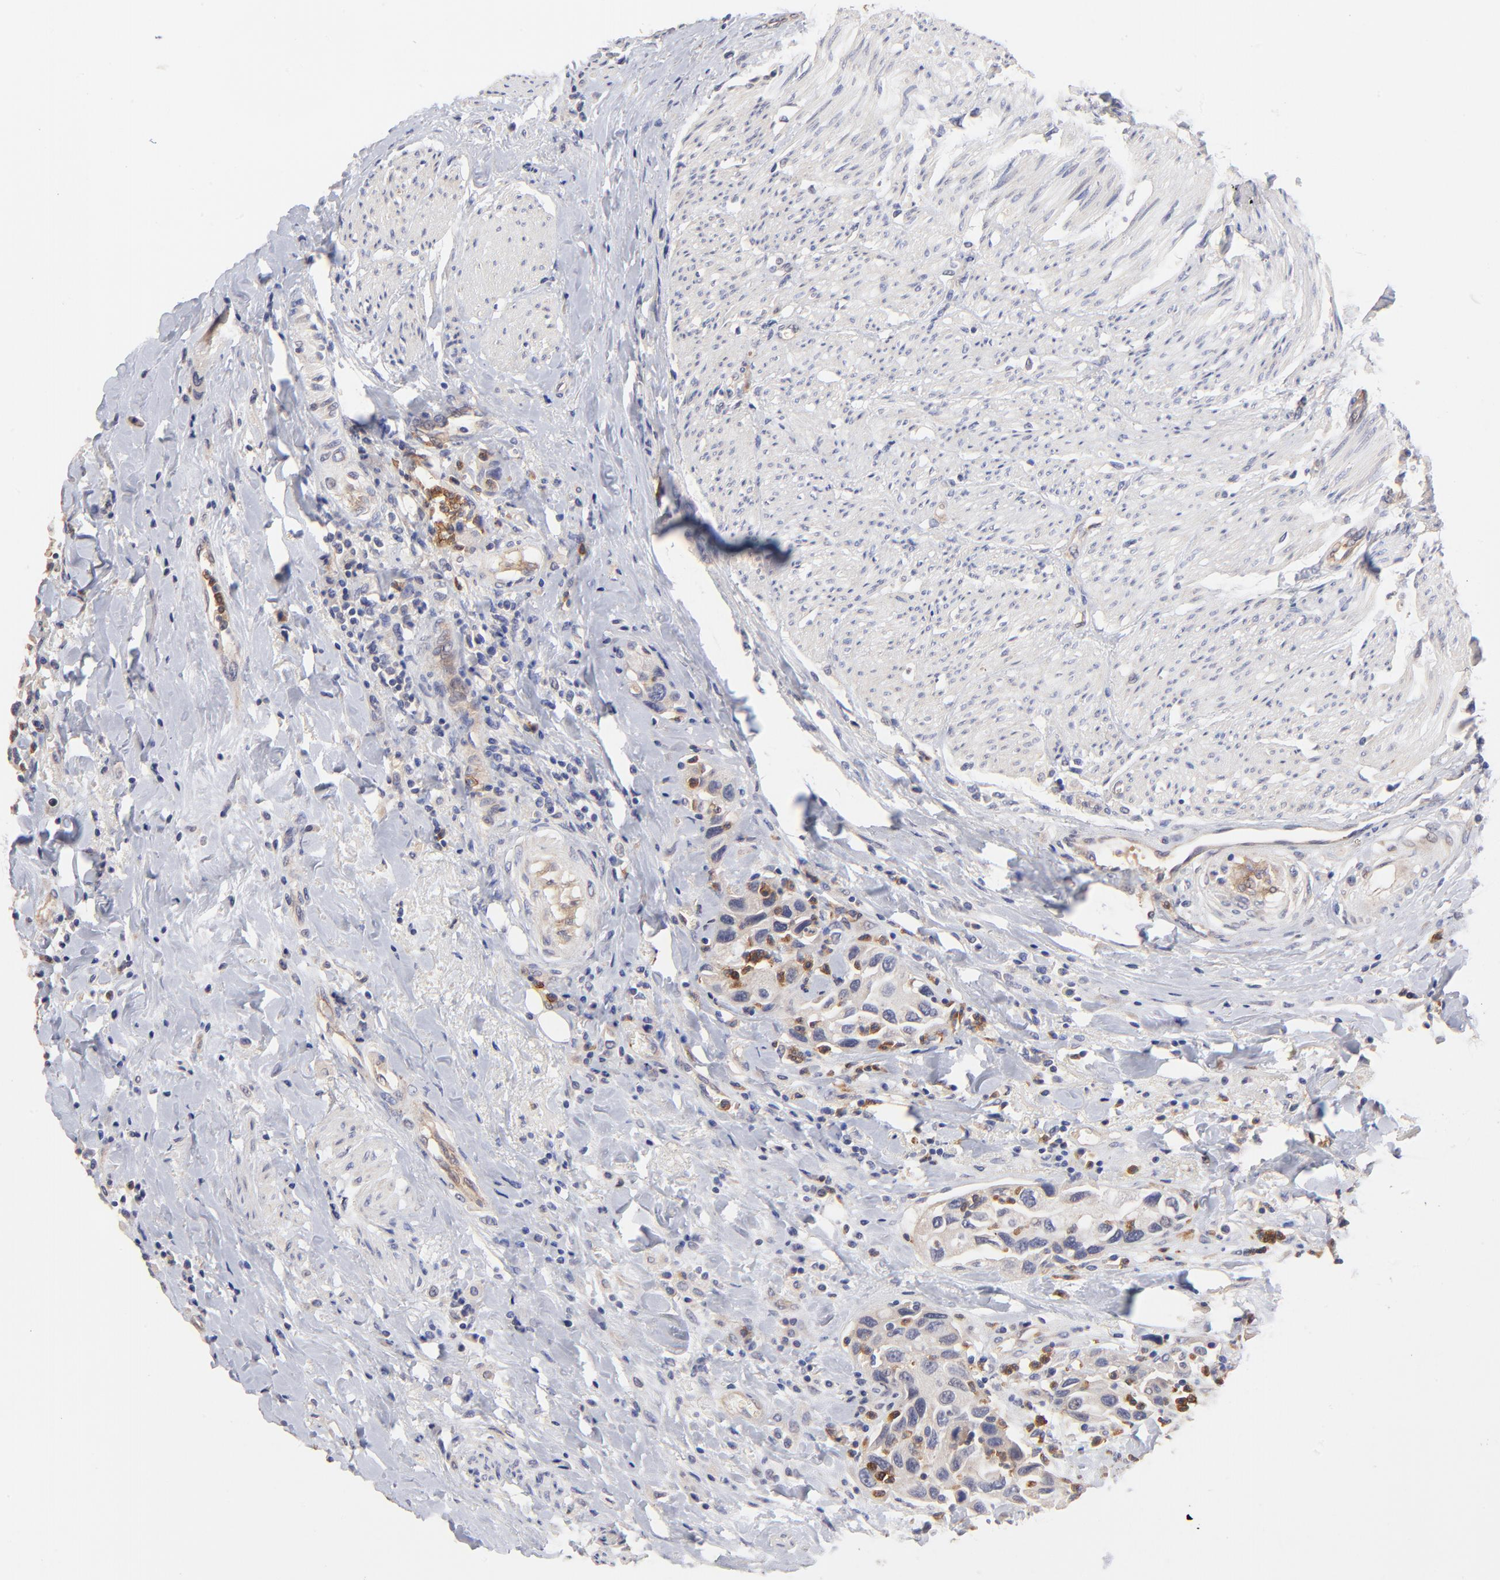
{"staining": {"intensity": "negative", "quantity": "none", "location": "none"}, "tissue": "urothelial cancer", "cell_type": "Tumor cells", "image_type": "cancer", "snomed": [{"axis": "morphology", "description": "Urothelial carcinoma, High grade"}, {"axis": "topography", "description": "Urinary bladder"}], "caption": "This is a photomicrograph of IHC staining of urothelial cancer, which shows no expression in tumor cells.", "gene": "ASB7", "patient": {"sex": "male", "age": 66}}